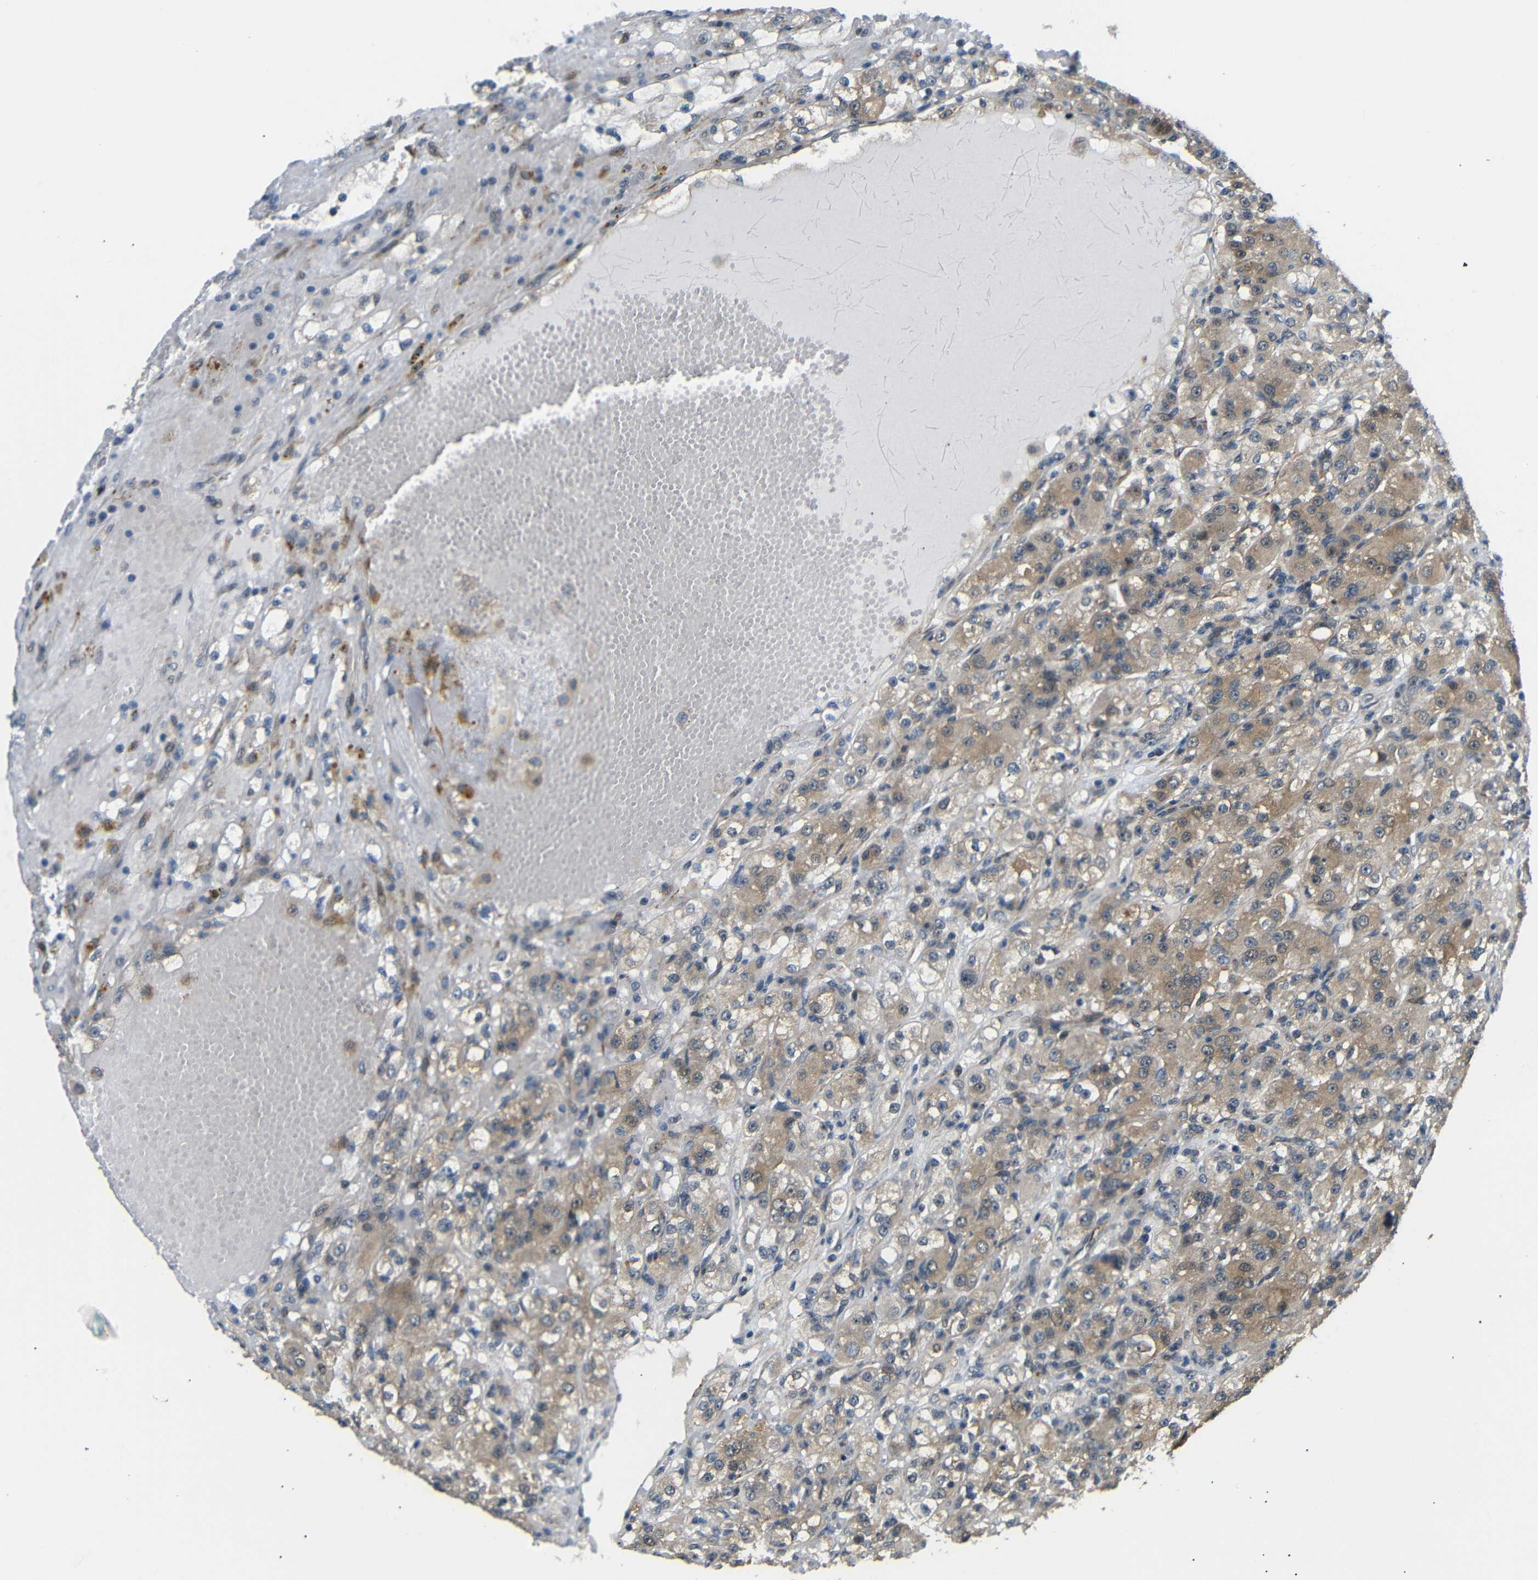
{"staining": {"intensity": "moderate", "quantity": ">75%", "location": "cytoplasmic/membranous"}, "tissue": "renal cancer", "cell_type": "Tumor cells", "image_type": "cancer", "snomed": [{"axis": "morphology", "description": "Normal tissue, NOS"}, {"axis": "morphology", "description": "Adenocarcinoma, NOS"}, {"axis": "topography", "description": "Kidney"}], "caption": "This histopathology image reveals immunohistochemistry staining of renal cancer (adenocarcinoma), with medium moderate cytoplasmic/membranous positivity in about >75% of tumor cells.", "gene": "SYDE1", "patient": {"sex": "male", "age": 61}}